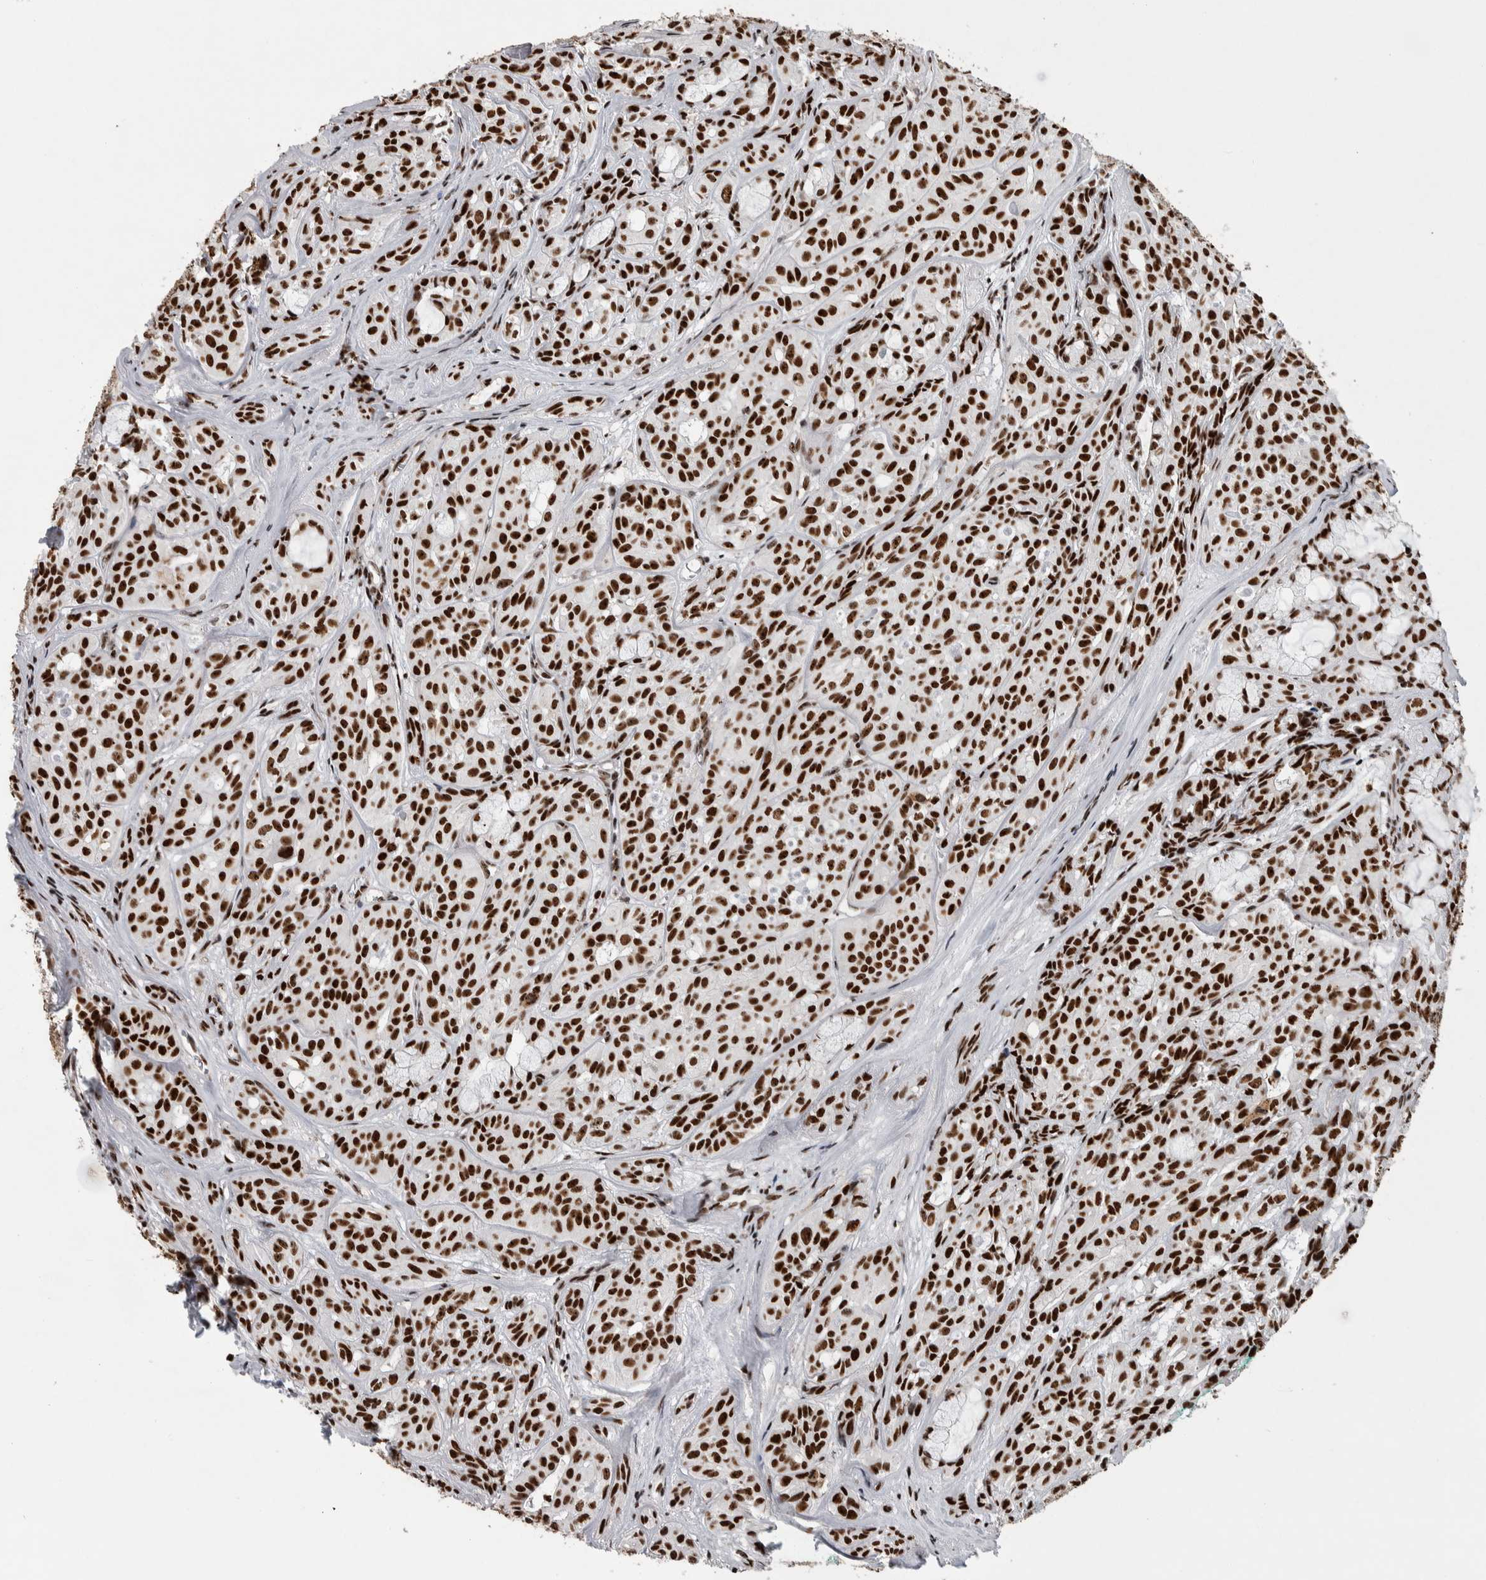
{"staining": {"intensity": "strong", "quantity": ">75%", "location": "nuclear"}, "tissue": "head and neck cancer", "cell_type": "Tumor cells", "image_type": "cancer", "snomed": [{"axis": "morphology", "description": "Adenocarcinoma, NOS"}, {"axis": "topography", "description": "Salivary gland, NOS"}, {"axis": "topography", "description": "Head-Neck"}], "caption": "Immunohistochemistry (IHC) histopathology image of human head and neck adenocarcinoma stained for a protein (brown), which exhibits high levels of strong nuclear positivity in approximately >75% of tumor cells.", "gene": "NCL", "patient": {"sex": "female", "age": 76}}